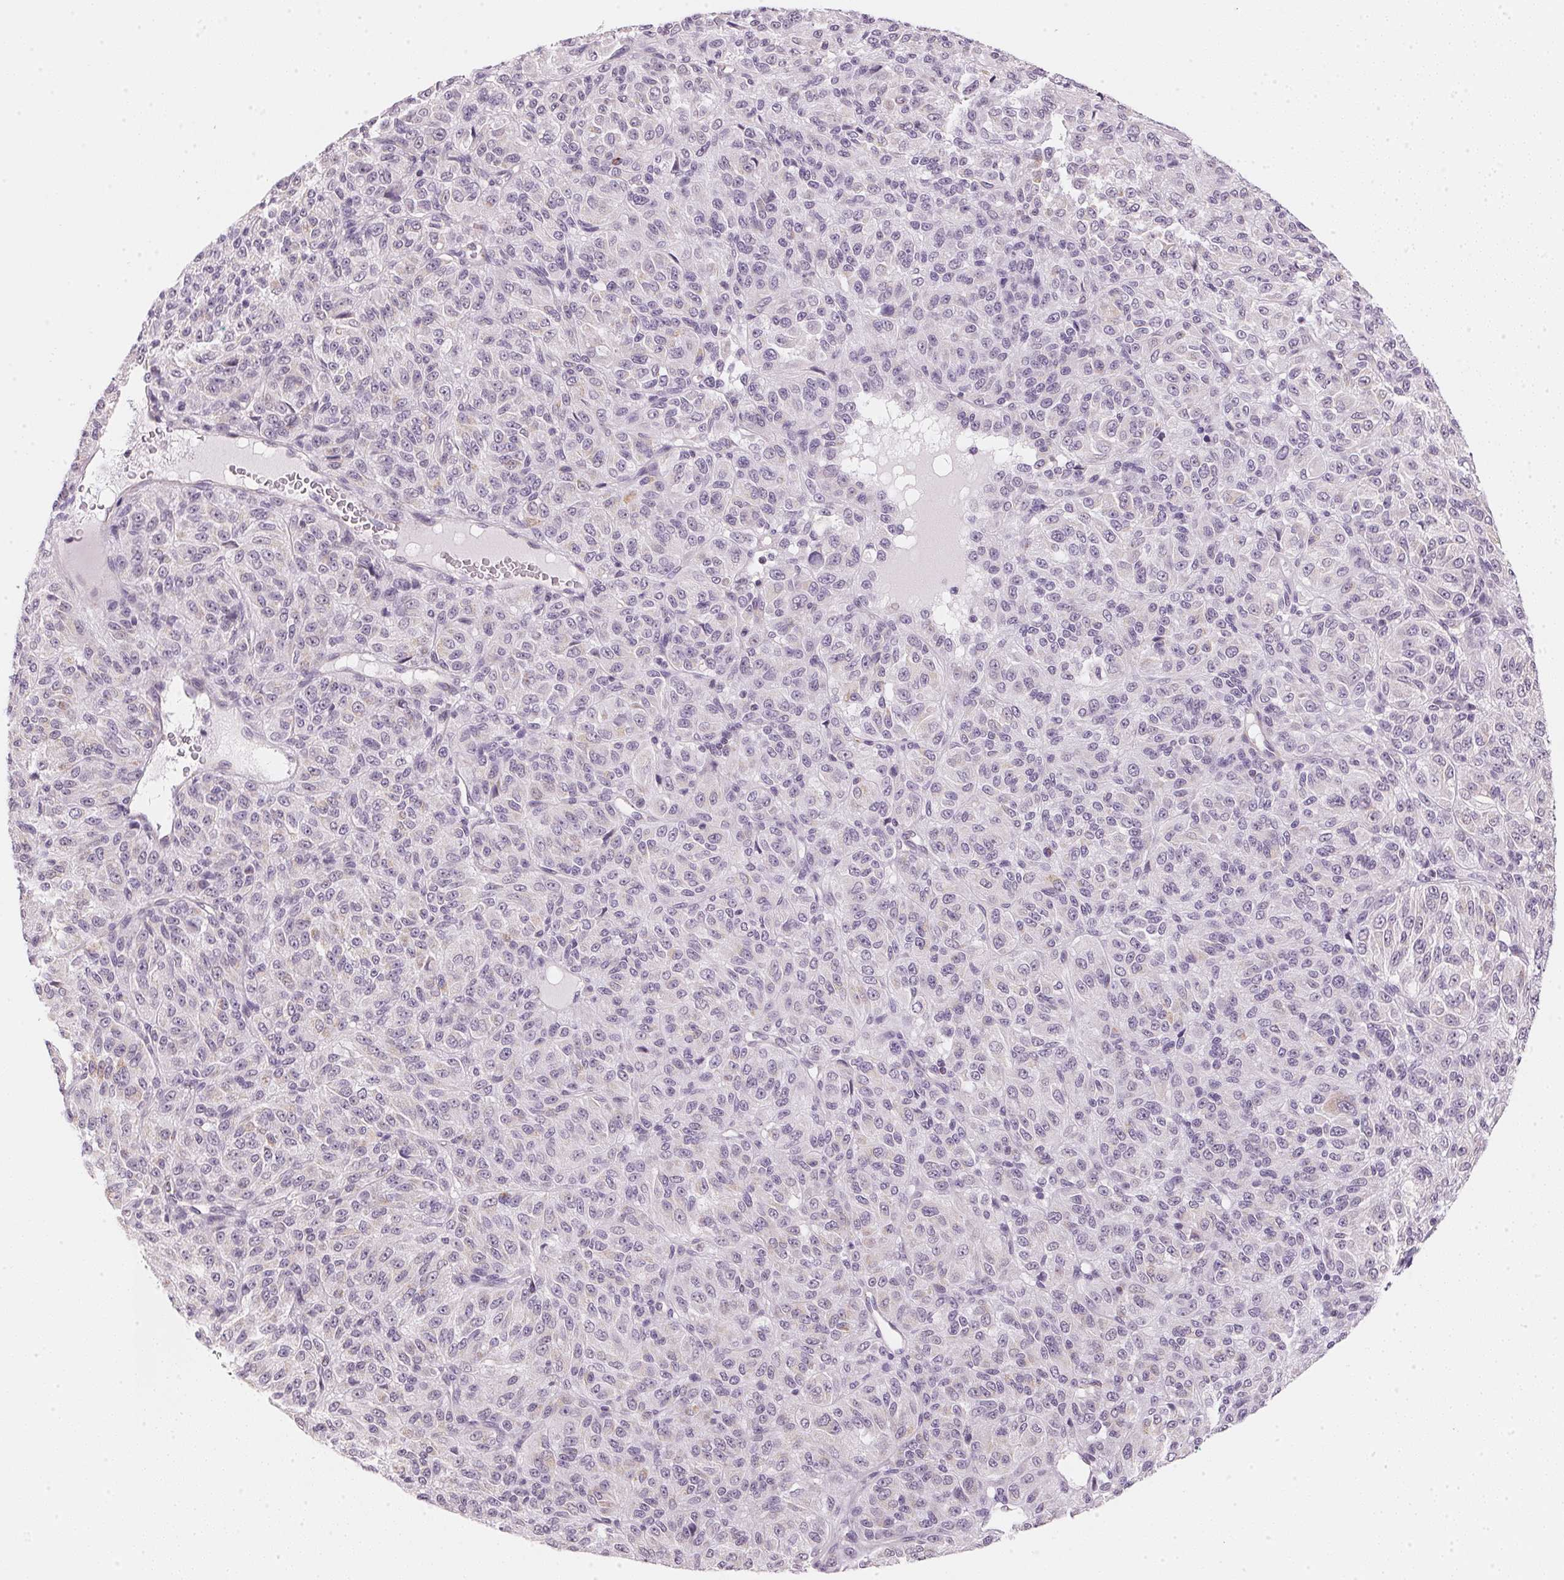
{"staining": {"intensity": "negative", "quantity": "none", "location": "none"}, "tissue": "melanoma", "cell_type": "Tumor cells", "image_type": "cancer", "snomed": [{"axis": "morphology", "description": "Malignant melanoma, Metastatic site"}, {"axis": "topography", "description": "Brain"}], "caption": "Protein analysis of malignant melanoma (metastatic site) demonstrates no significant positivity in tumor cells. (DAB immunohistochemistry (IHC), high magnification).", "gene": "GIPC2", "patient": {"sex": "female", "age": 56}}